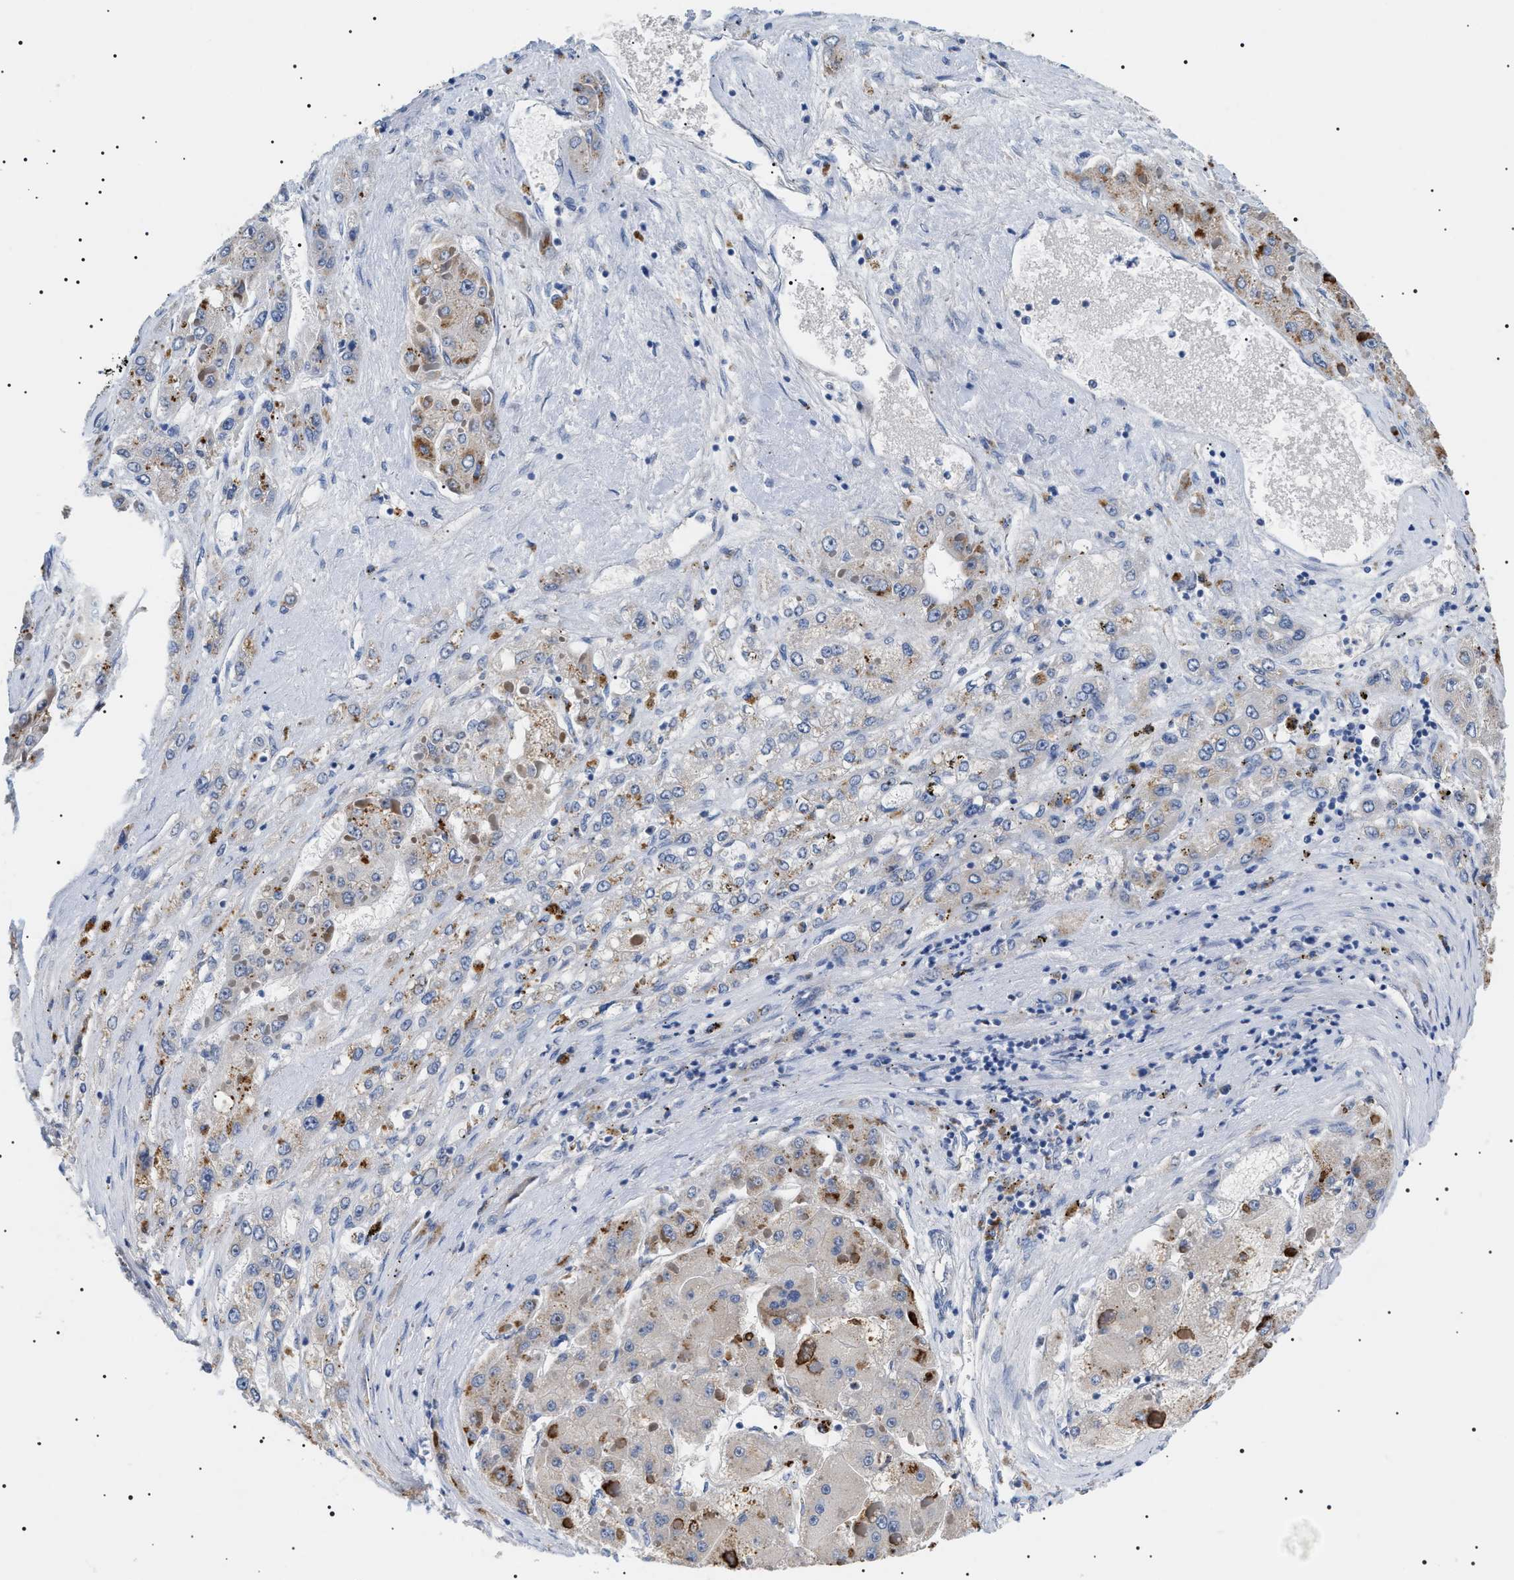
{"staining": {"intensity": "negative", "quantity": "none", "location": "none"}, "tissue": "liver cancer", "cell_type": "Tumor cells", "image_type": "cancer", "snomed": [{"axis": "morphology", "description": "Carcinoma, Hepatocellular, NOS"}, {"axis": "topography", "description": "Liver"}], "caption": "The histopathology image shows no staining of tumor cells in liver cancer. (IHC, brightfield microscopy, high magnification).", "gene": "TMEM222", "patient": {"sex": "female", "age": 73}}